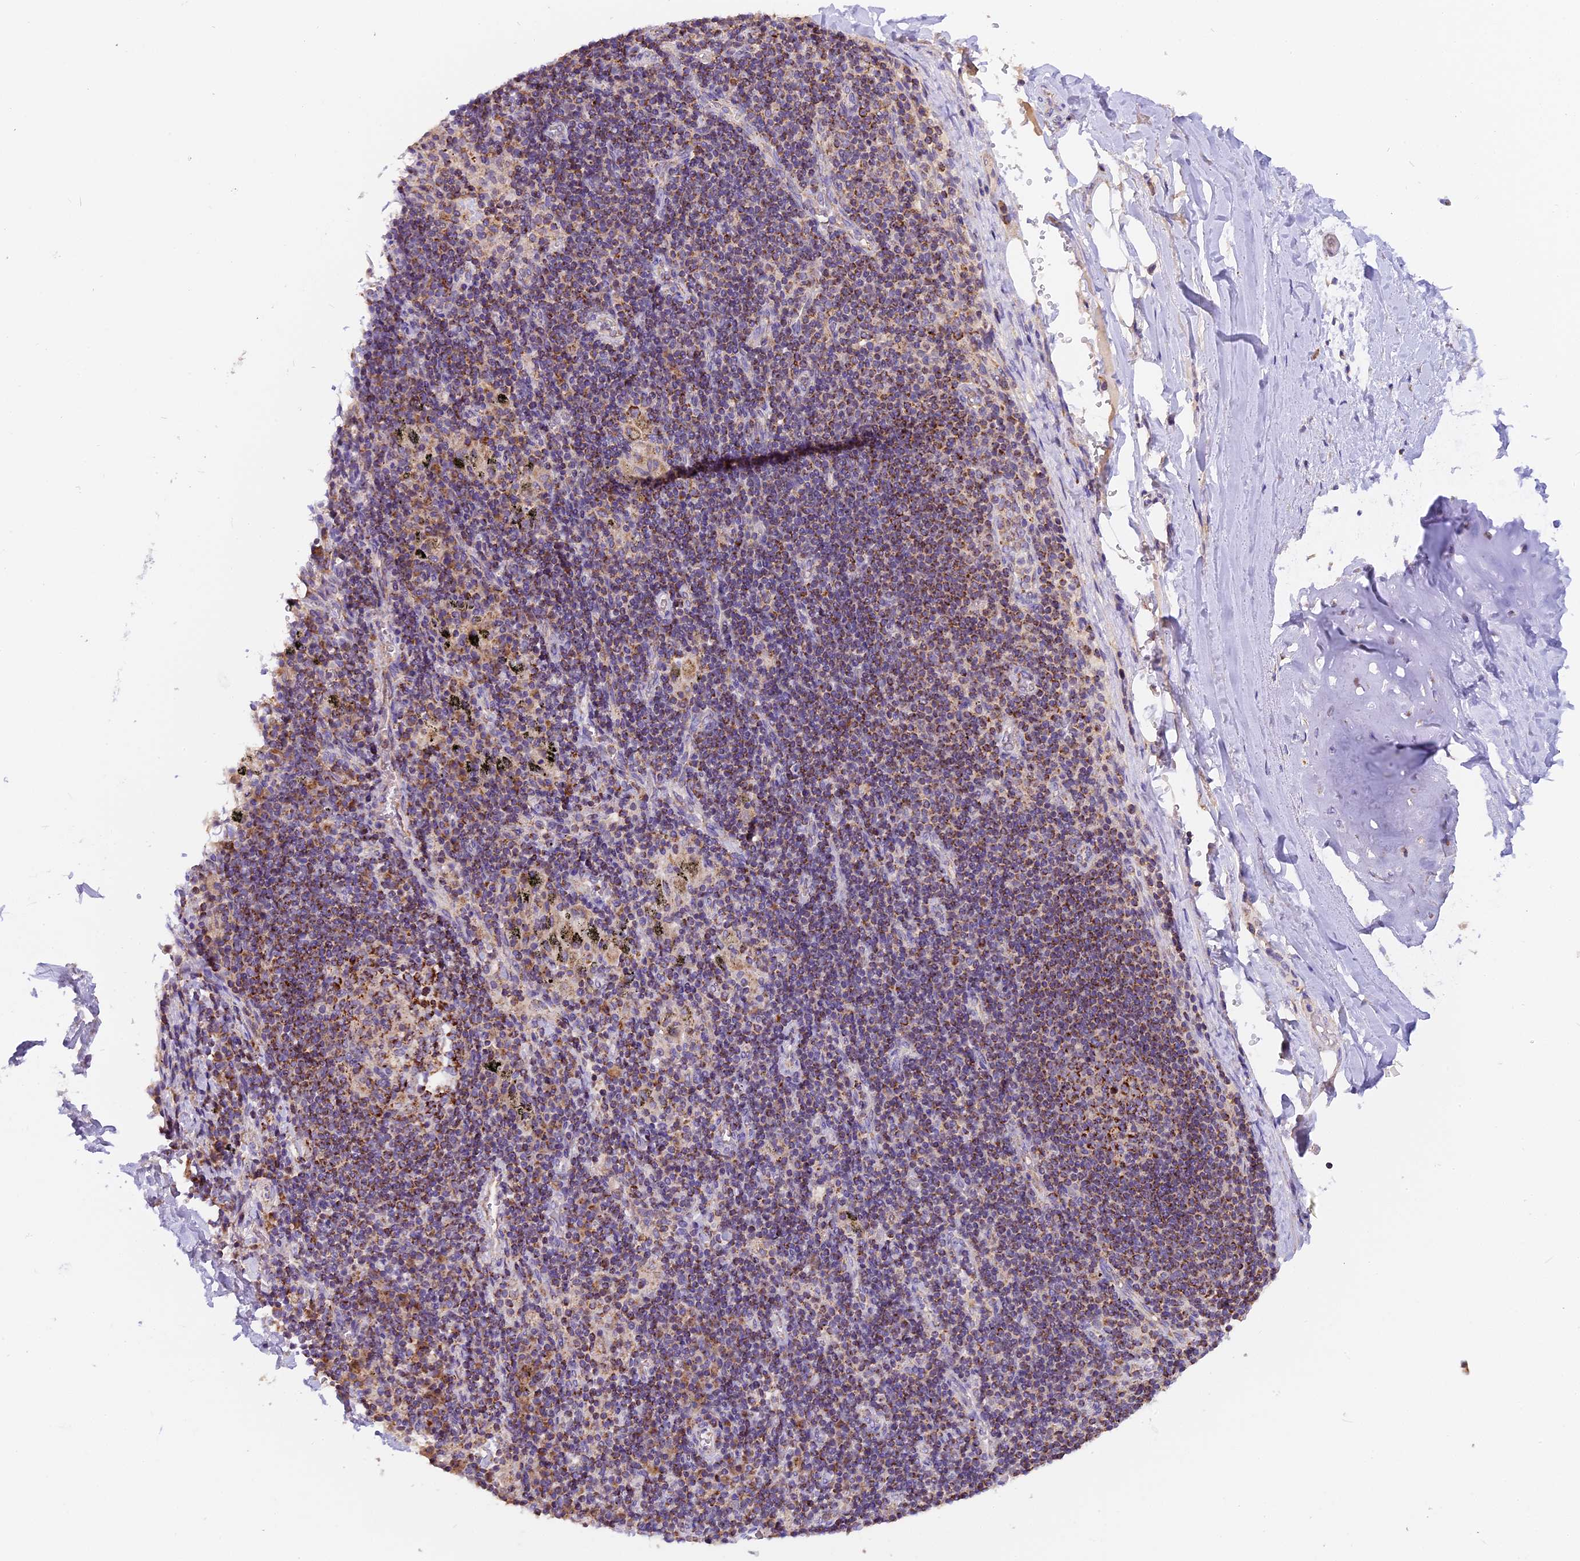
{"staining": {"intensity": "negative", "quantity": "none", "location": "none"}, "tissue": "adipose tissue", "cell_type": "Adipocytes", "image_type": "normal", "snomed": [{"axis": "morphology", "description": "Normal tissue, NOS"}, {"axis": "topography", "description": "Lymph node"}, {"axis": "topography", "description": "Cartilage tissue"}, {"axis": "topography", "description": "Bronchus"}], "caption": "This is an immunohistochemistry (IHC) histopathology image of normal adipose tissue. There is no positivity in adipocytes.", "gene": "MGME1", "patient": {"sex": "male", "age": 63}}